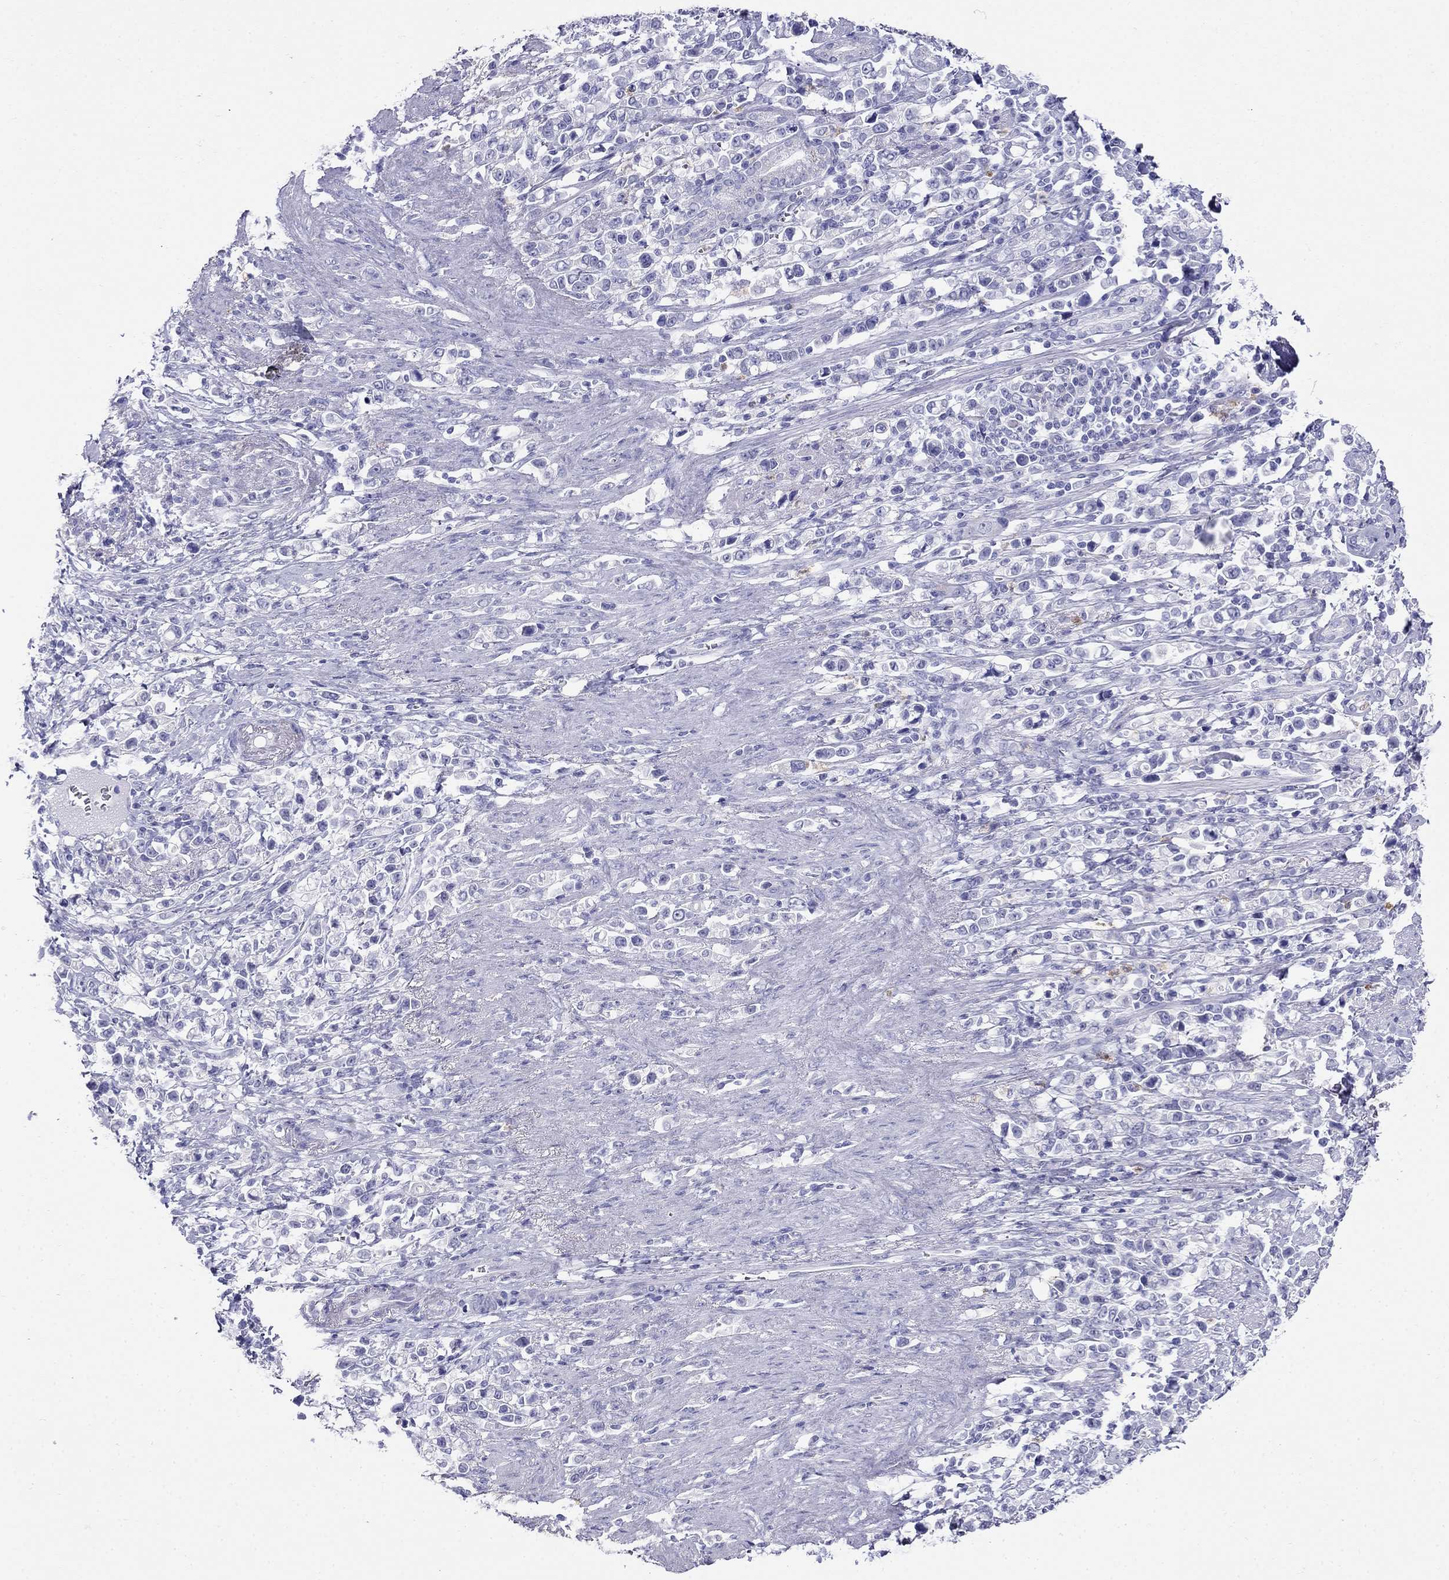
{"staining": {"intensity": "negative", "quantity": "none", "location": "none"}, "tissue": "stomach cancer", "cell_type": "Tumor cells", "image_type": "cancer", "snomed": [{"axis": "morphology", "description": "Adenocarcinoma, NOS"}, {"axis": "topography", "description": "Stomach"}], "caption": "Stomach cancer (adenocarcinoma) stained for a protein using IHC reveals no staining tumor cells.", "gene": "PPP1R36", "patient": {"sex": "male", "age": 63}}